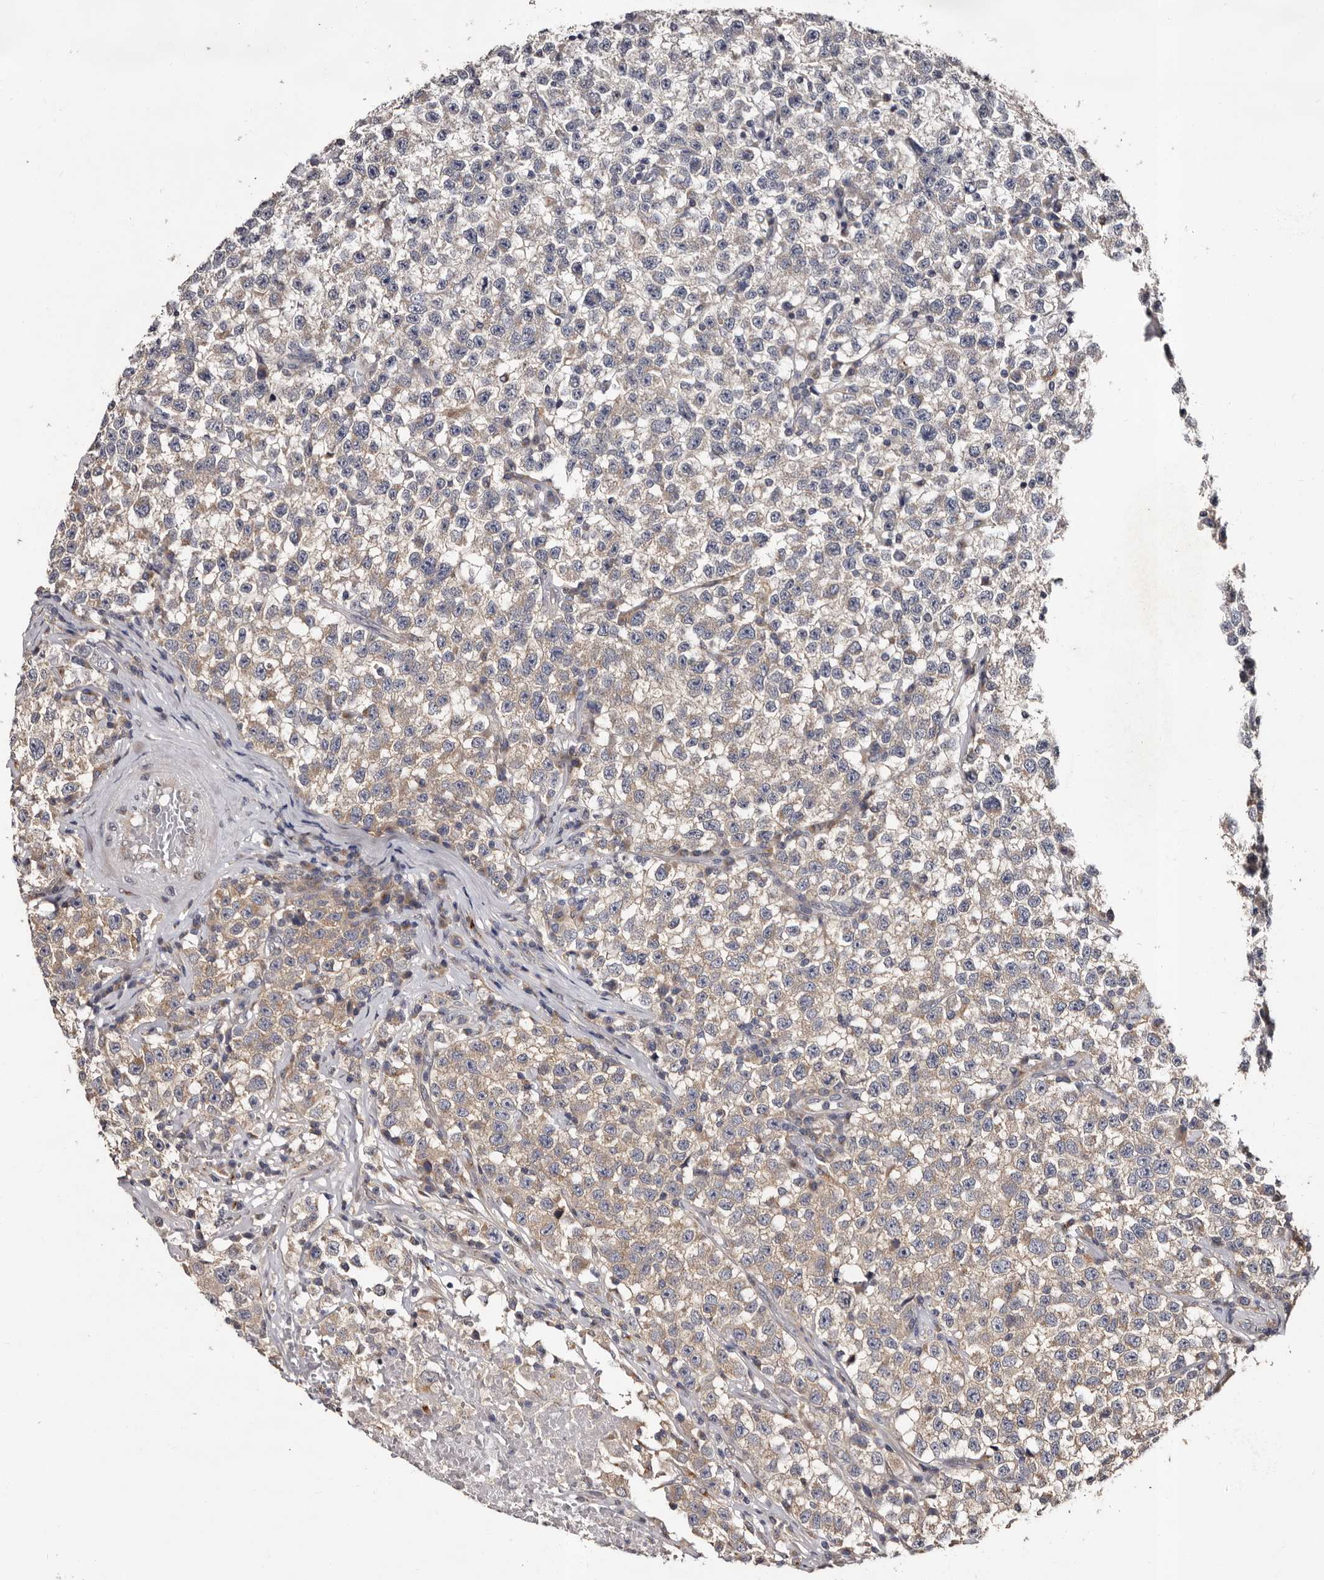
{"staining": {"intensity": "weak", "quantity": "<25%", "location": "cytoplasmic/membranous"}, "tissue": "testis cancer", "cell_type": "Tumor cells", "image_type": "cancer", "snomed": [{"axis": "morphology", "description": "Seminoma, NOS"}, {"axis": "topography", "description": "Testis"}], "caption": "Testis seminoma was stained to show a protein in brown. There is no significant staining in tumor cells.", "gene": "FAM91A1", "patient": {"sex": "male", "age": 22}}